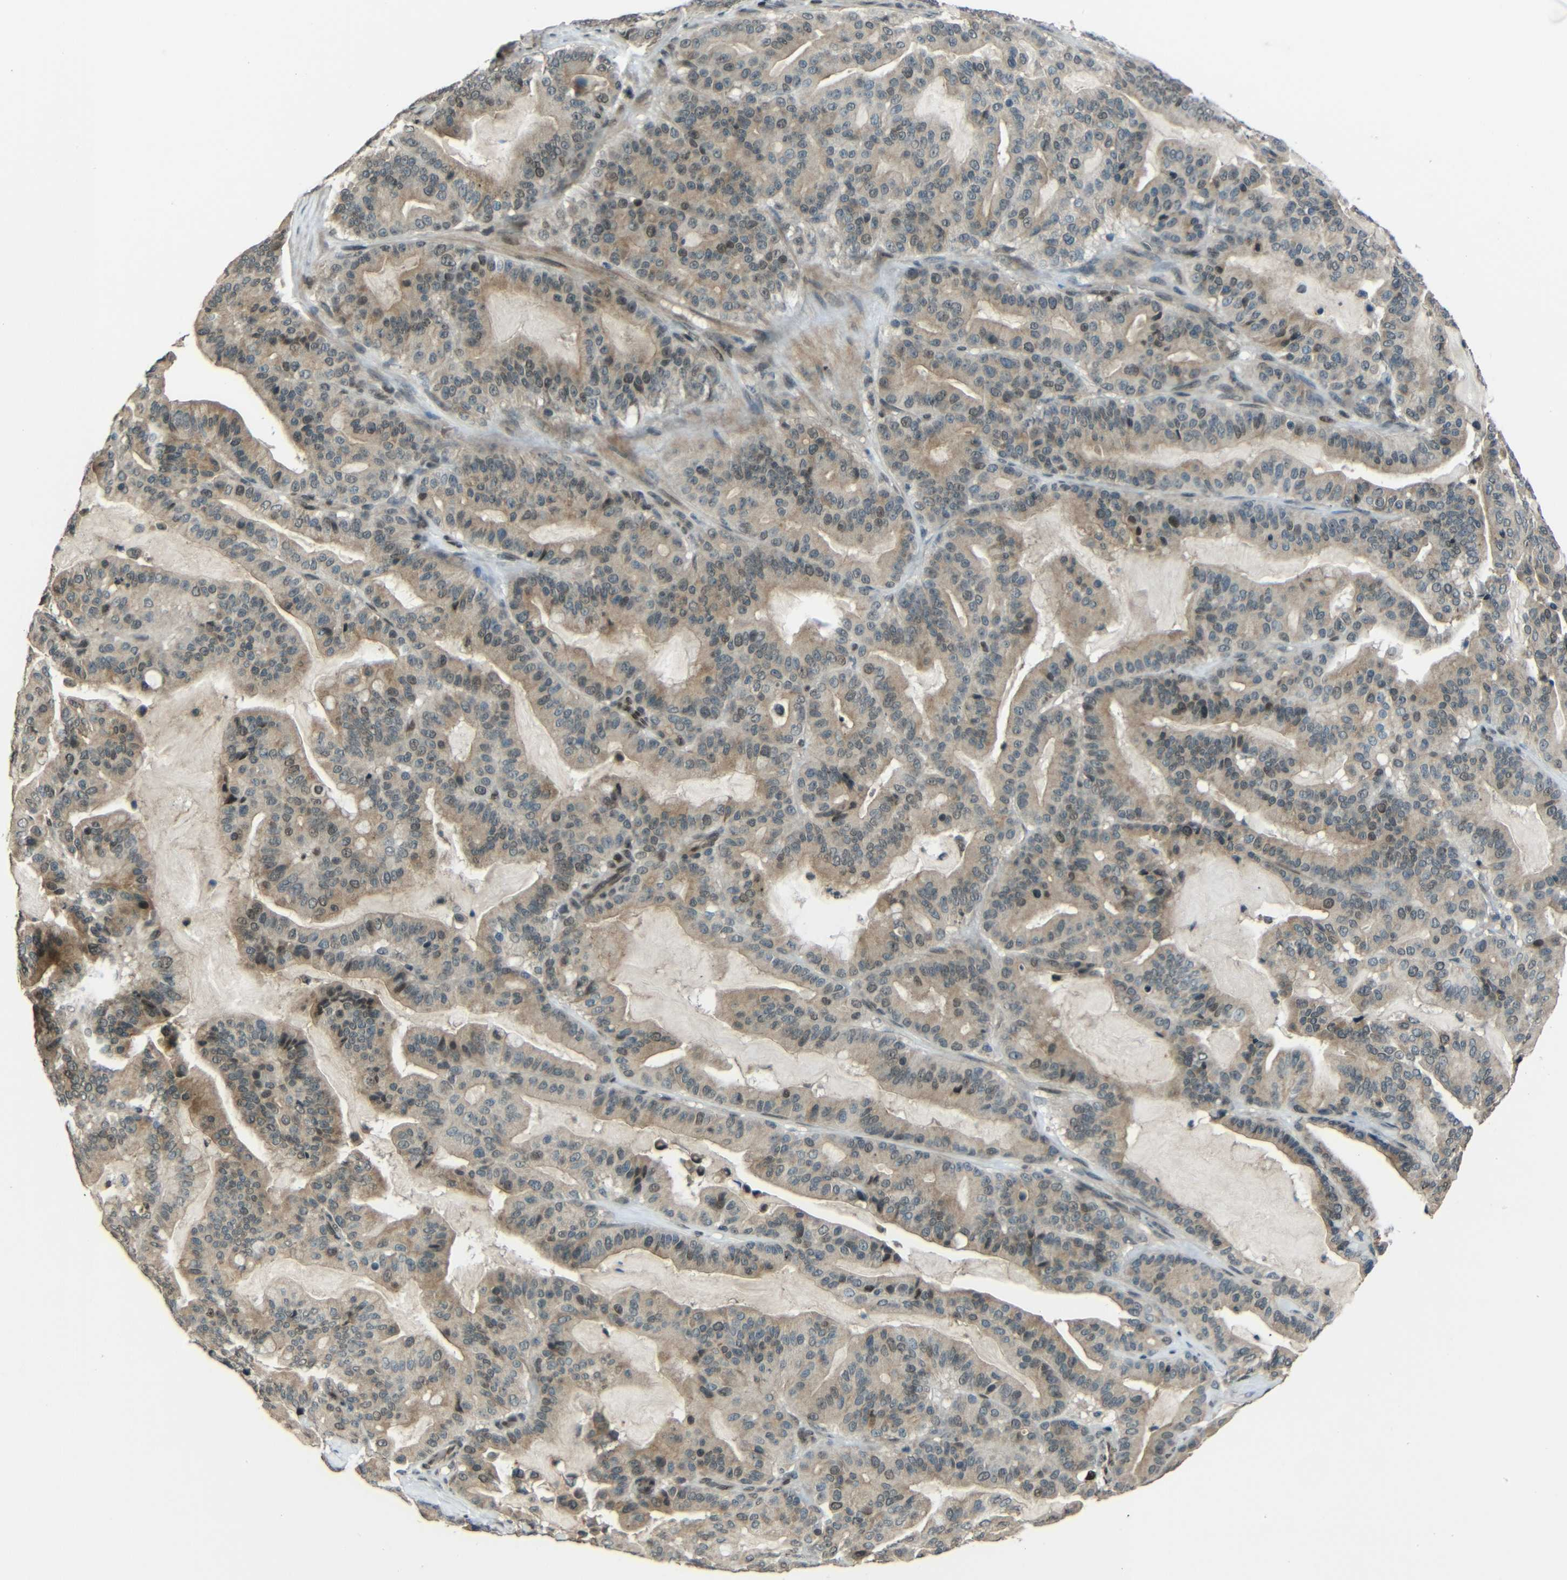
{"staining": {"intensity": "weak", "quantity": ">75%", "location": "cytoplasmic/membranous,nuclear"}, "tissue": "pancreatic cancer", "cell_type": "Tumor cells", "image_type": "cancer", "snomed": [{"axis": "morphology", "description": "Adenocarcinoma, NOS"}, {"axis": "topography", "description": "Pancreas"}], "caption": "Immunohistochemical staining of human pancreatic cancer (adenocarcinoma) demonstrates weak cytoplasmic/membranous and nuclear protein expression in about >75% of tumor cells.", "gene": "PSIP1", "patient": {"sex": "male", "age": 63}}